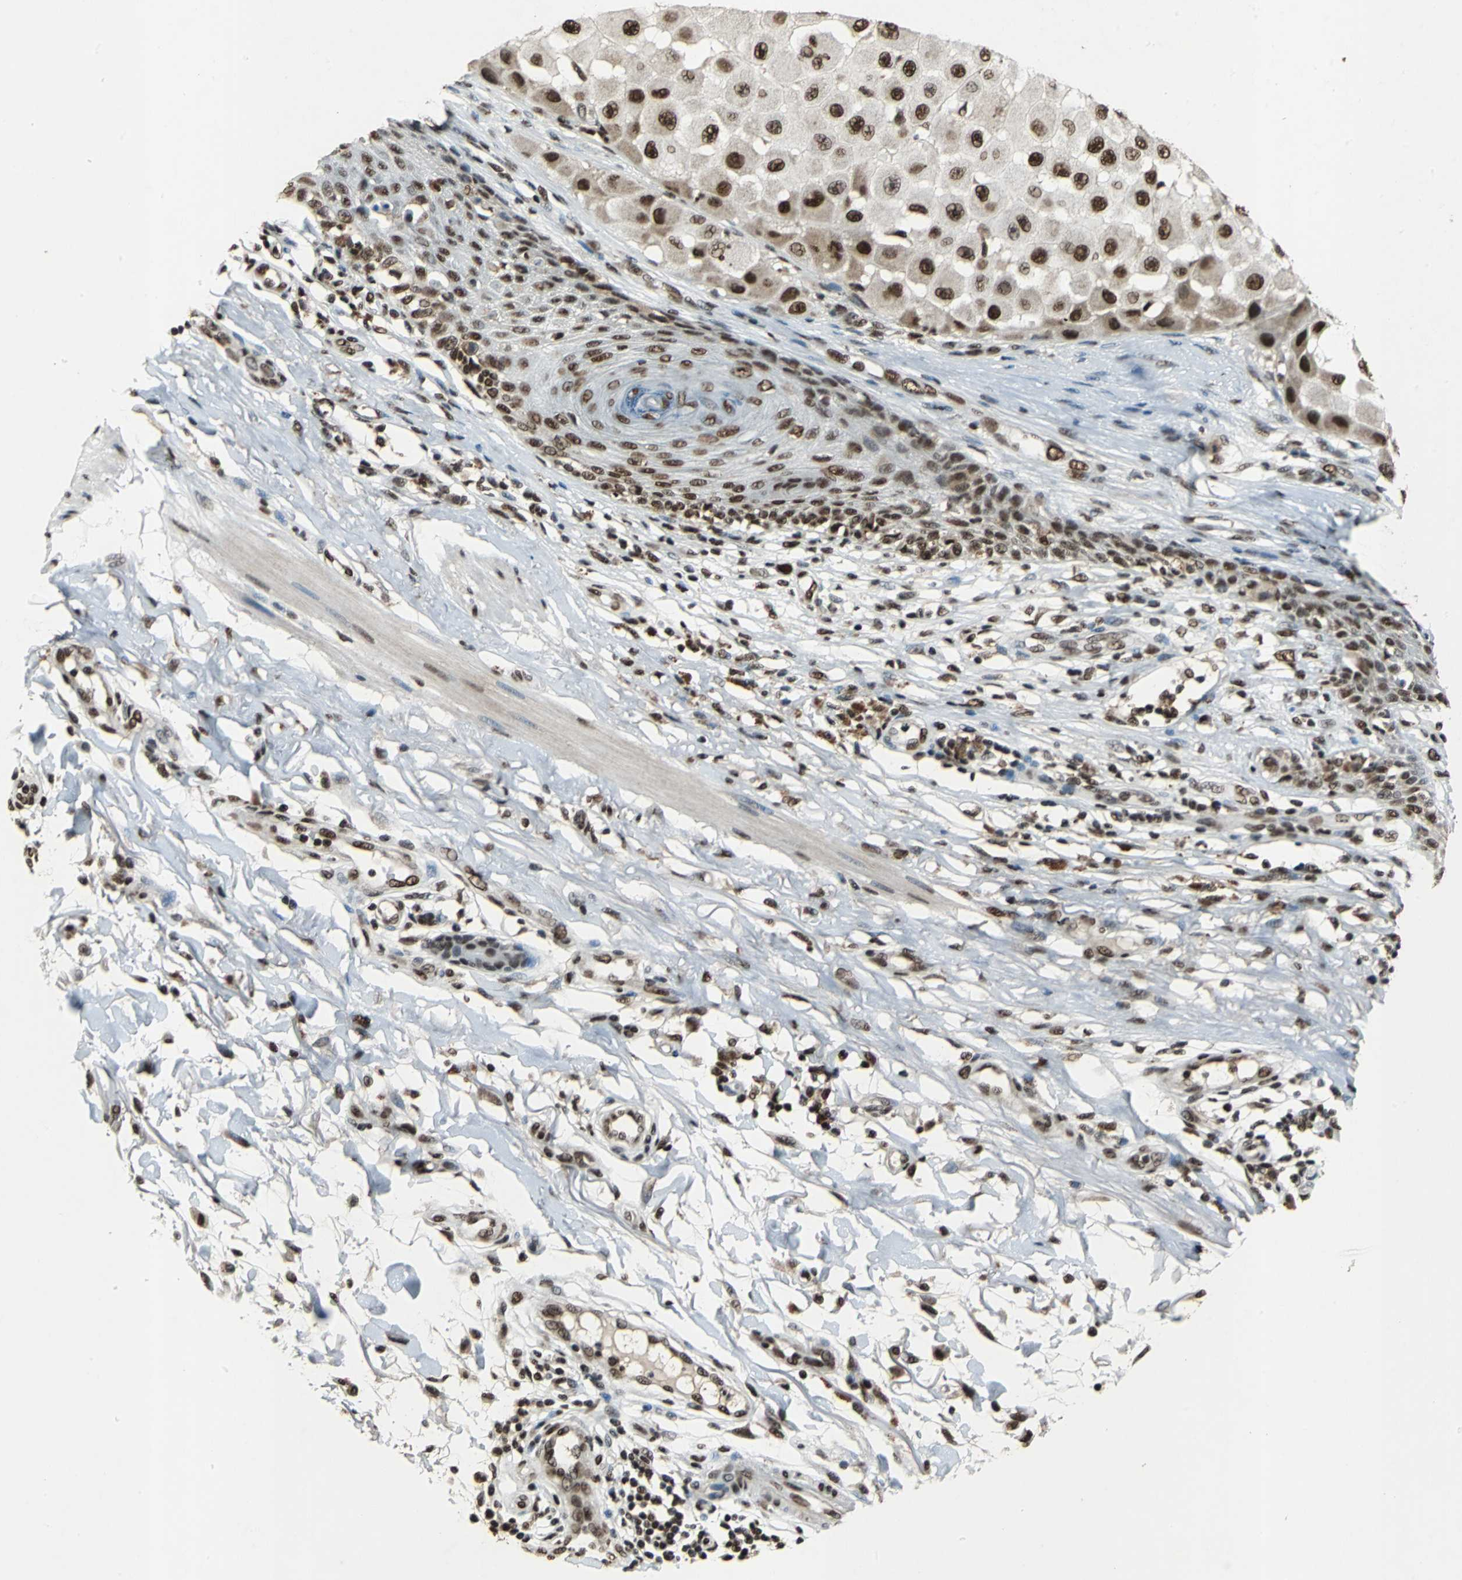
{"staining": {"intensity": "strong", "quantity": ">75%", "location": "nuclear"}, "tissue": "melanoma", "cell_type": "Tumor cells", "image_type": "cancer", "snomed": [{"axis": "morphology", "description": "Malignant melanoma, NOS"}, {"axis": "topography", "description": "Skin"}], "caption": "Human melanoma stained with a protein marker demonstrates strong staining in tumor cells.", "gene": "MTA2", "patient": {"sex": "female", "age": 81}}